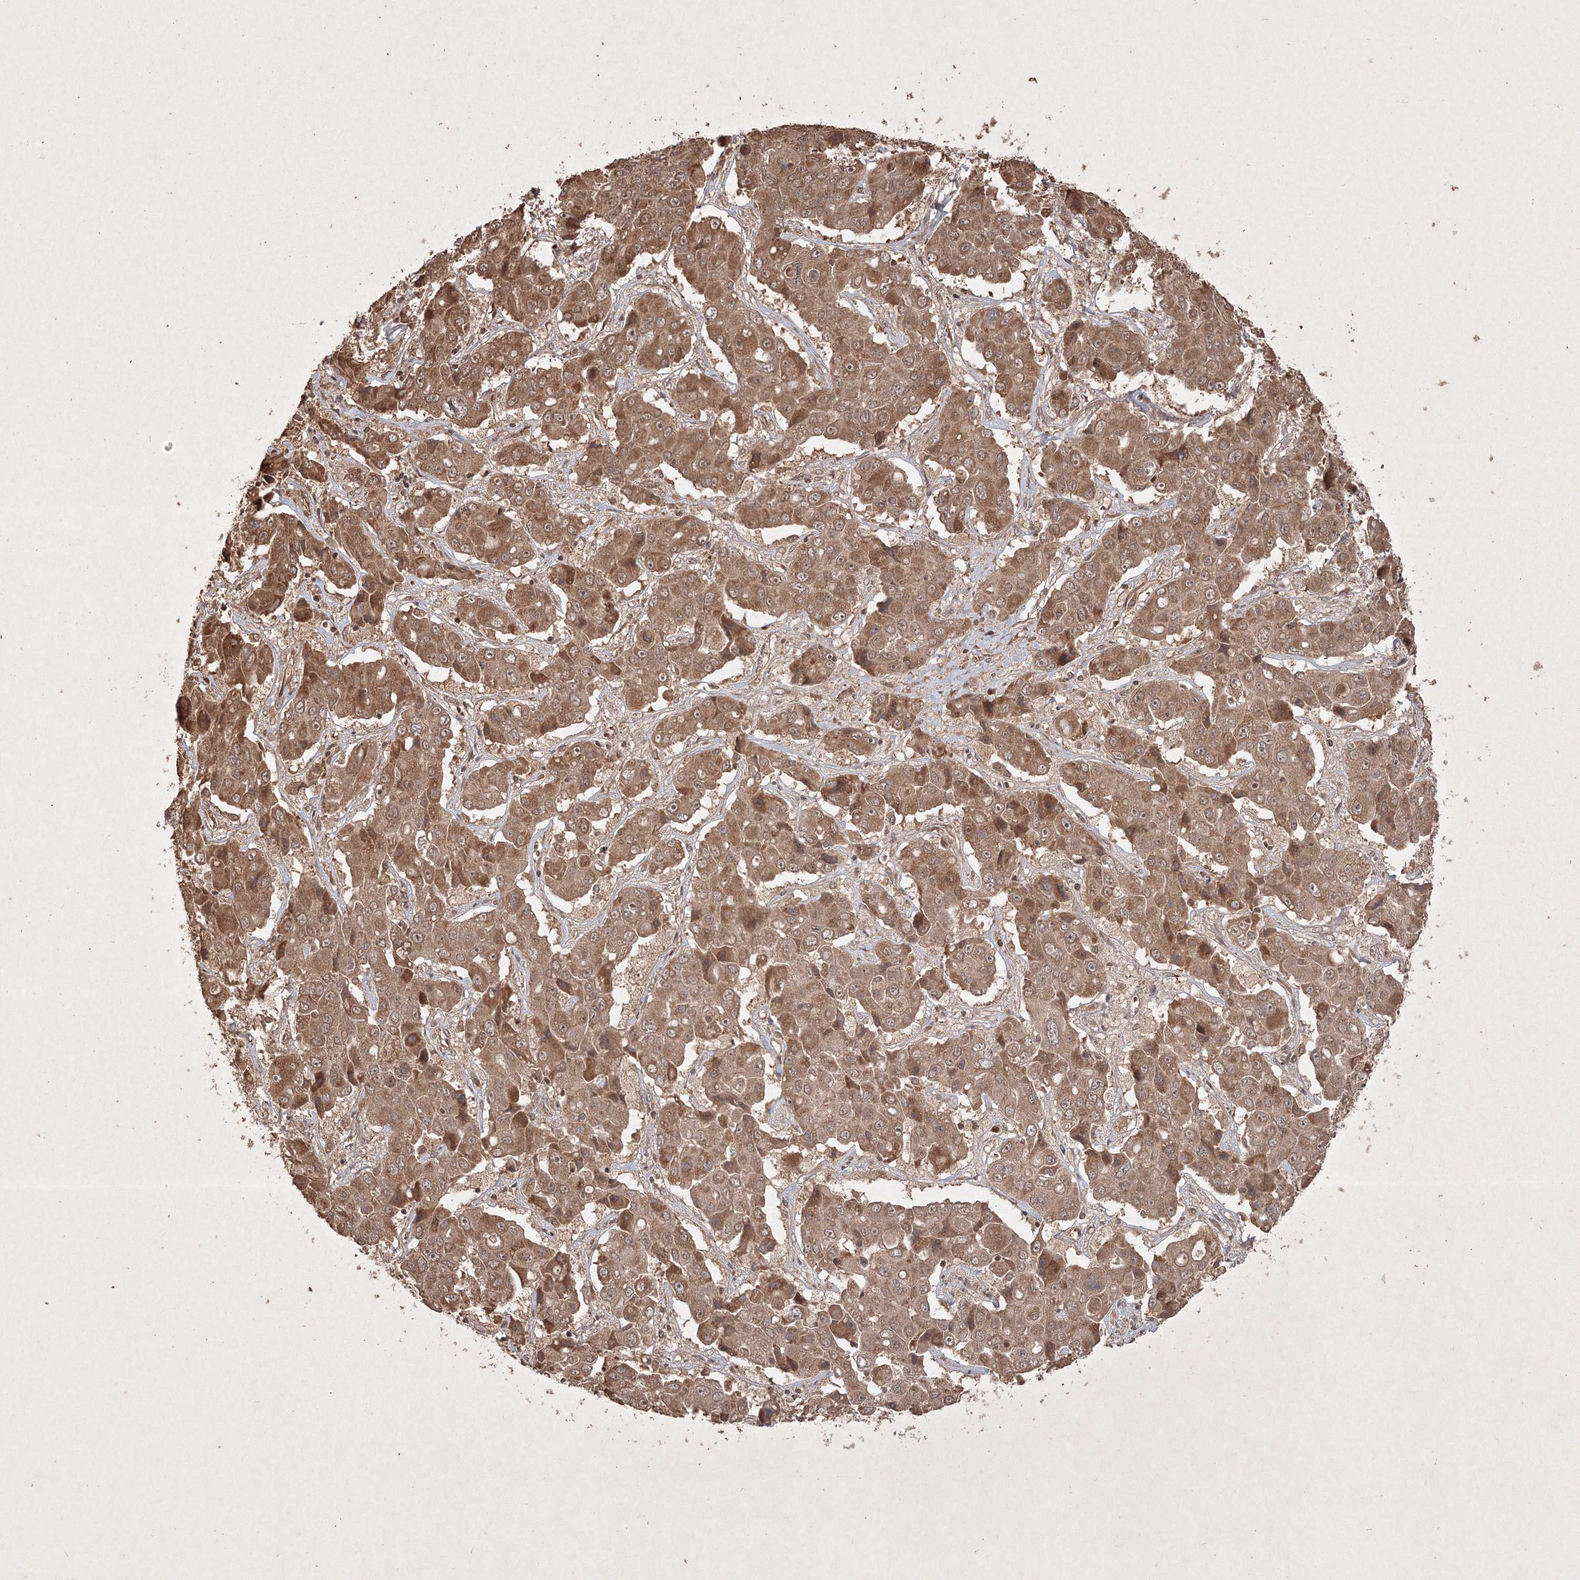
{"staining": {"intensity": "moderate", "quantity": ">75%", "location": "cytoplasmic/membranous,nuclear"}, "tissue": "liver cancer", "cell_type": "Tumor cells", "image_type": "cancer", "snomed": [{"axis": "morphology", "description": "Cholangiocarcinoma"}, {"axis": "topography", "description": "Liver"}], "caption": "There is medium levels of moderate cytoplasmic/membranous and nuclear positivity in tumor cells of liver cancer (cholangiocarcinoma), as demonstrated by immunohistochemical staining (brown color).", "gene": "PELI3", "patient": {"sex": "male", "age": 67}}